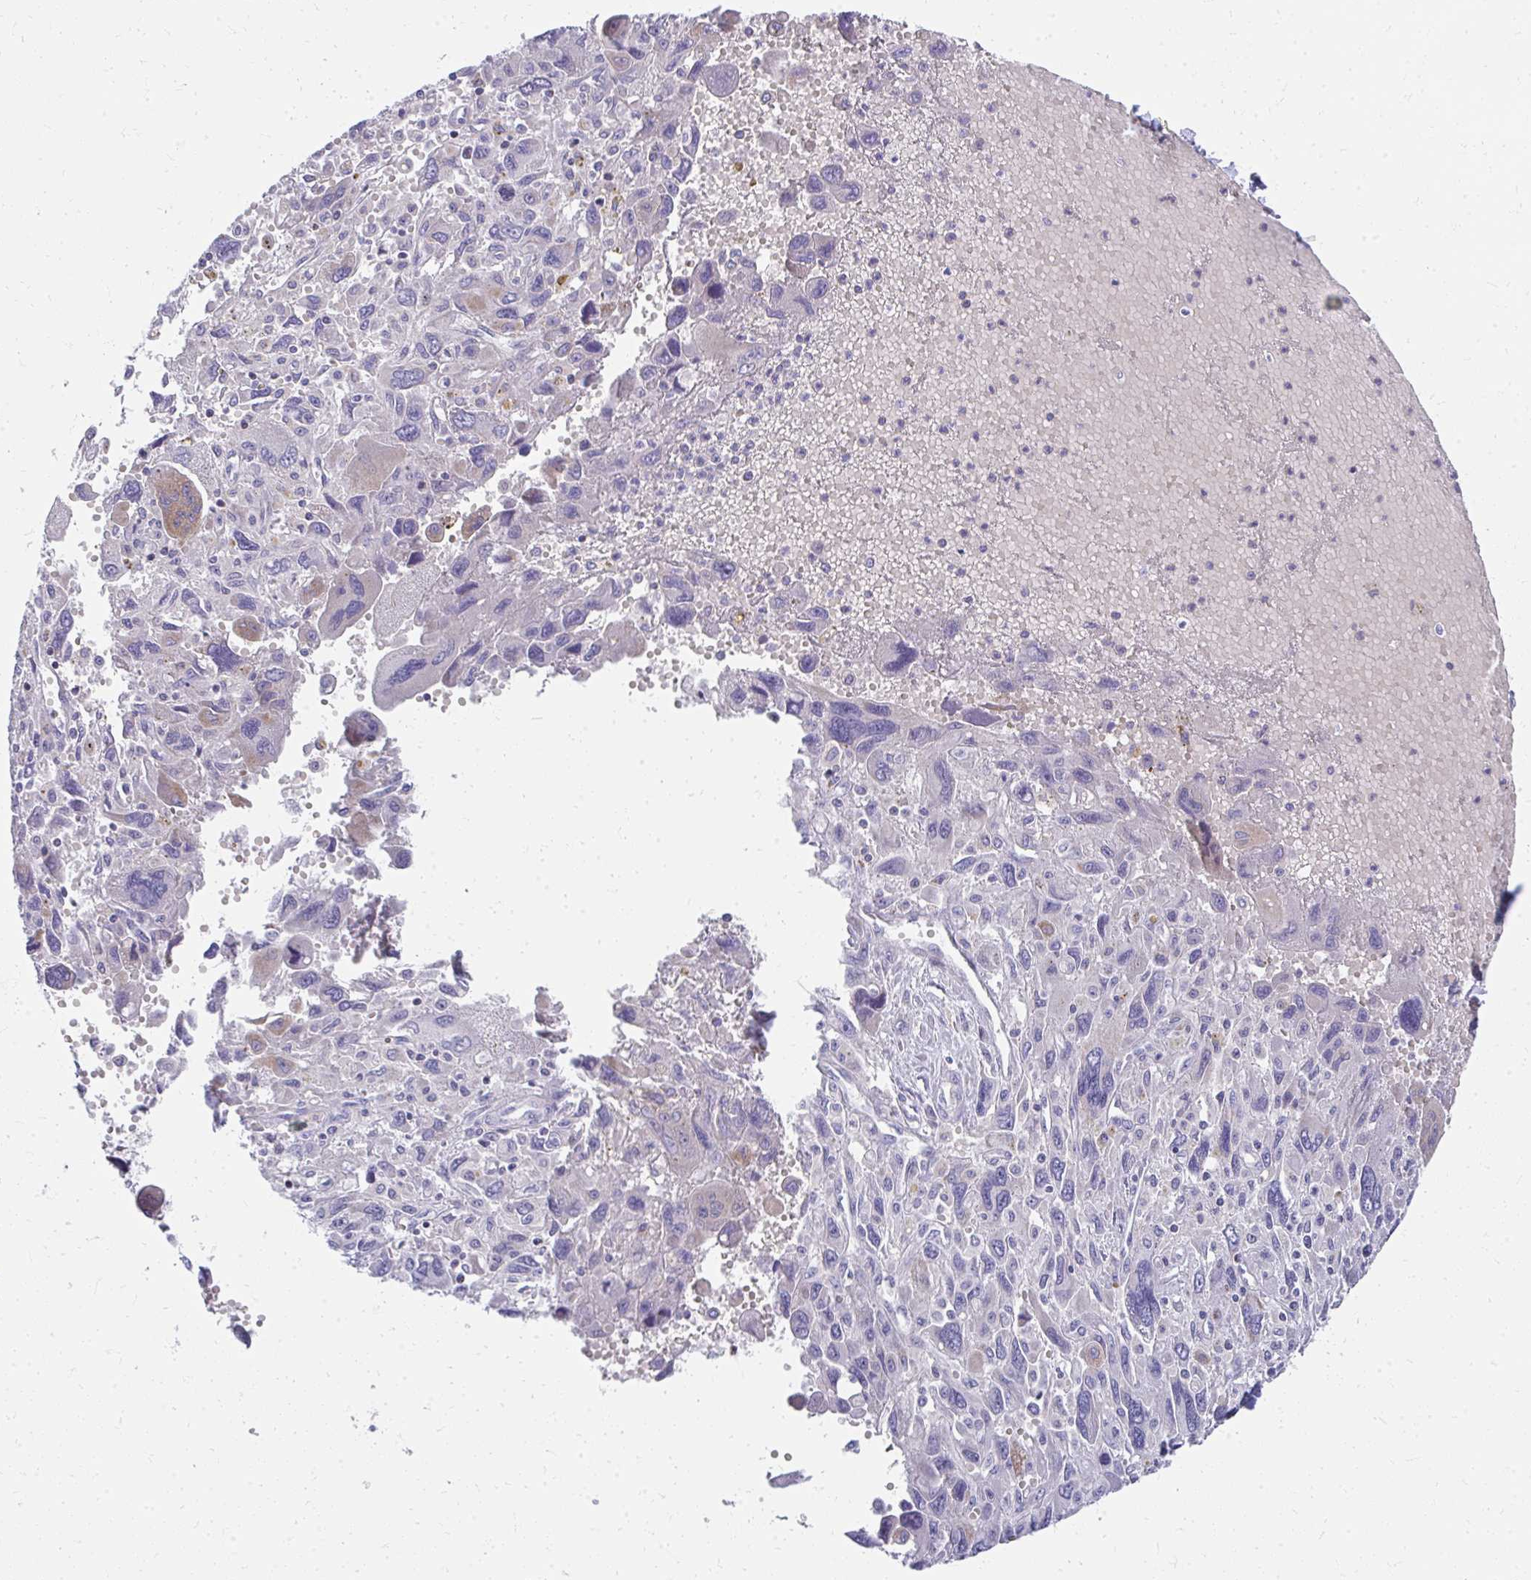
{"staining": {"intensity": "moderate", "quantity": "<25%", "location": "cytoplasmic/membranous"}, "tissue": "pancreatic cancer", "cell_type": "Tumor cells", "image_type": "cancer", "snomed": [{"axis": "morphology", "description": "Adenocarcinoma, NOS"}, {"axis": "topography", "description": "Pancreas"}], "caption": "The micrograph shows immunohistochemical staining of pancreatic cancer (adenocarcinoma). There is moderate cytoplasmic/membranous expression is identified in approximately <25% of tumor cells. The protein of interest is stained brown, and the nuclei are stained in blue (DAB IHC with brightfield microscopy, high magnification).", "gene": "IL37", "patient": {"sex": "female", "age": 47}}